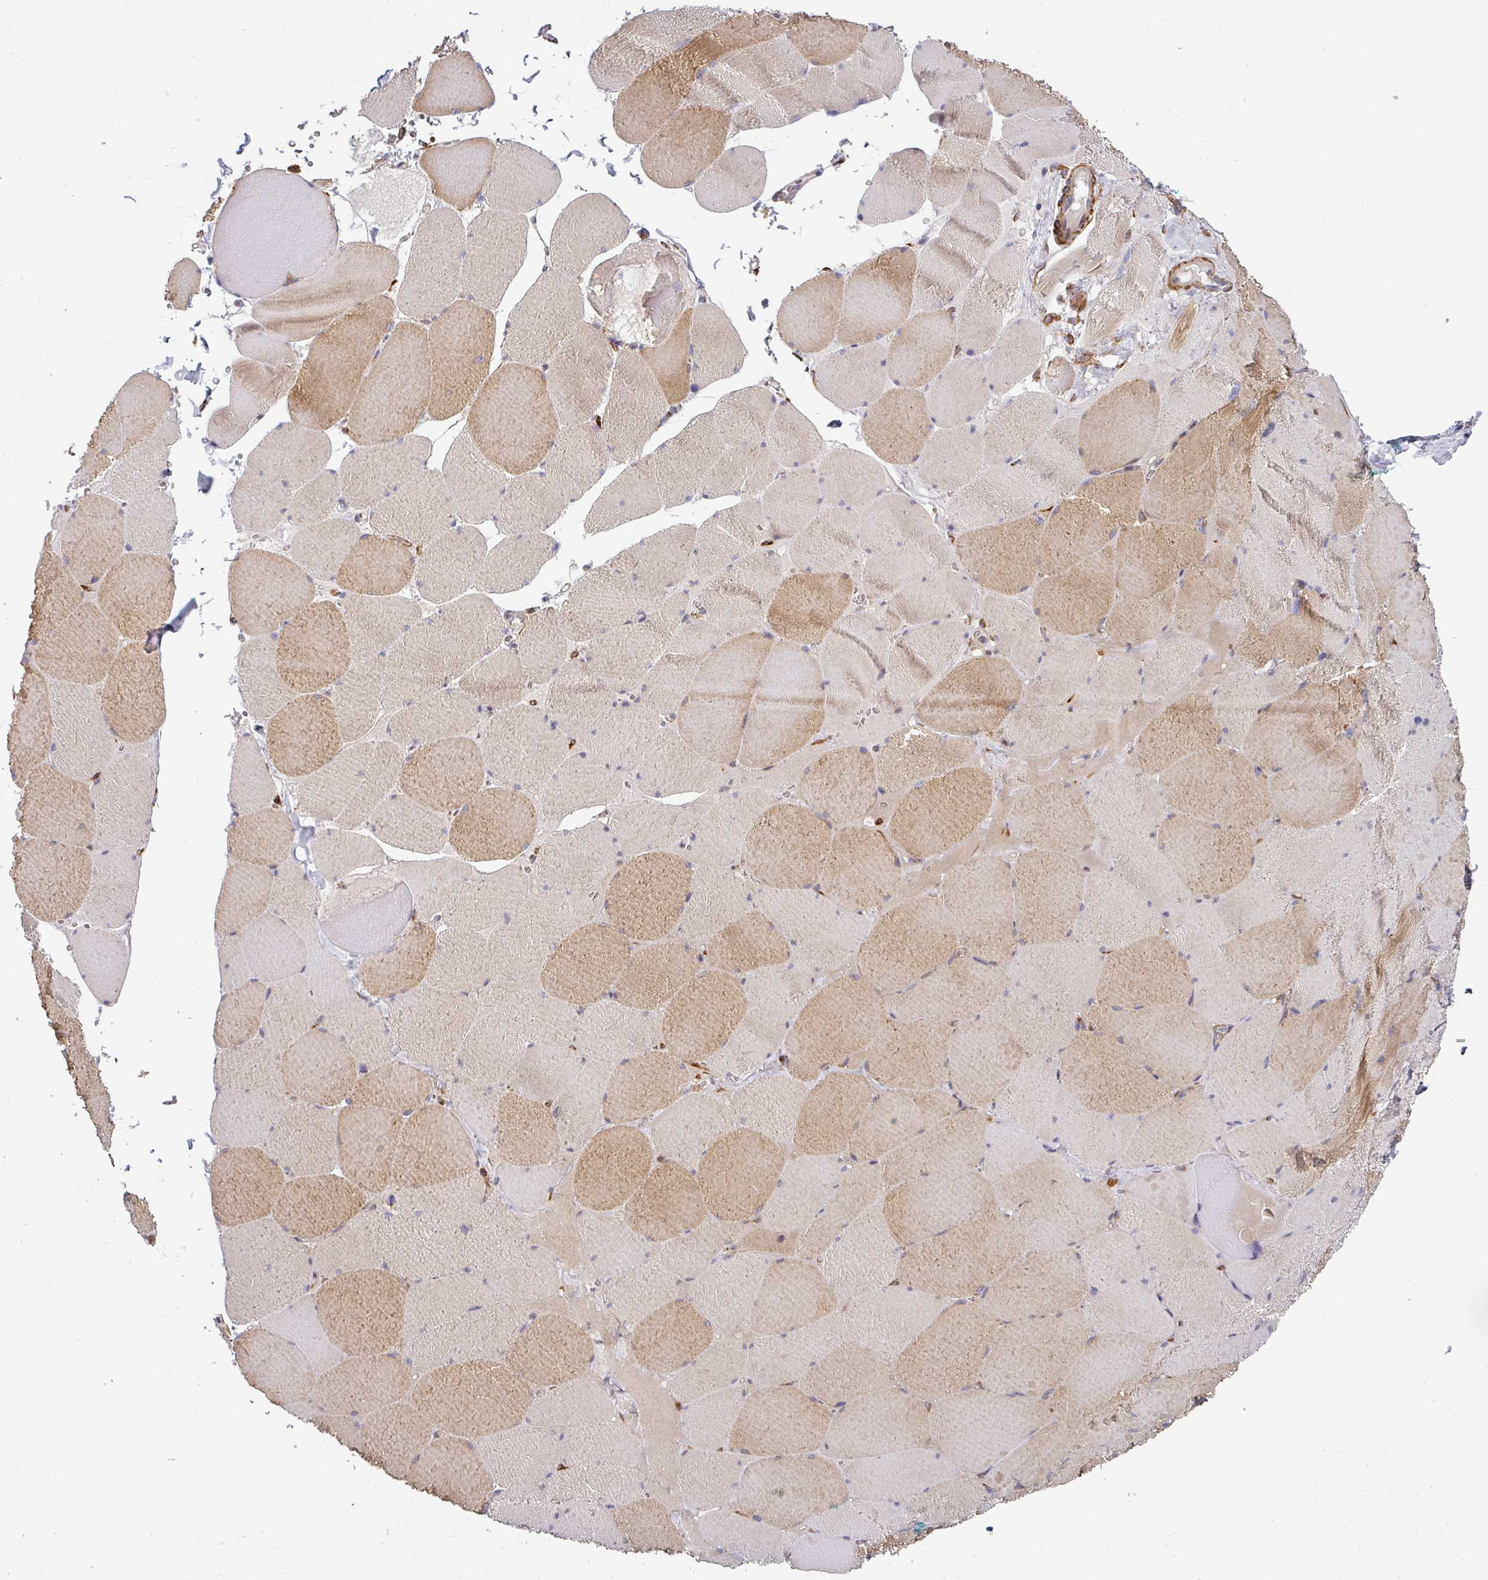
{"staining": {"intensity": "moderate", "quantity": "<25%", "location": "cytoplasmic/membranous"}, "tissue": "skeletal muscle", "cell_type": "Myocytes", "image_type": "normal", "snomed": [{"axis": "morphology", "description": "Normal tissue, NOS"}, {"axis": "topography", "description": "Skeletal muscle"}, {"axis": "topography", "description": "Head-Neck"}], "caption": "This histopathology image reveals immunohistochemistry (IHC) staining of normal skeletal muscle, with low moderate cytoplasmic/membranous positivity in approximately <25% of myocytes.", "gene": "ZNF268", "patient": {"sex": "male", "age": 66}}